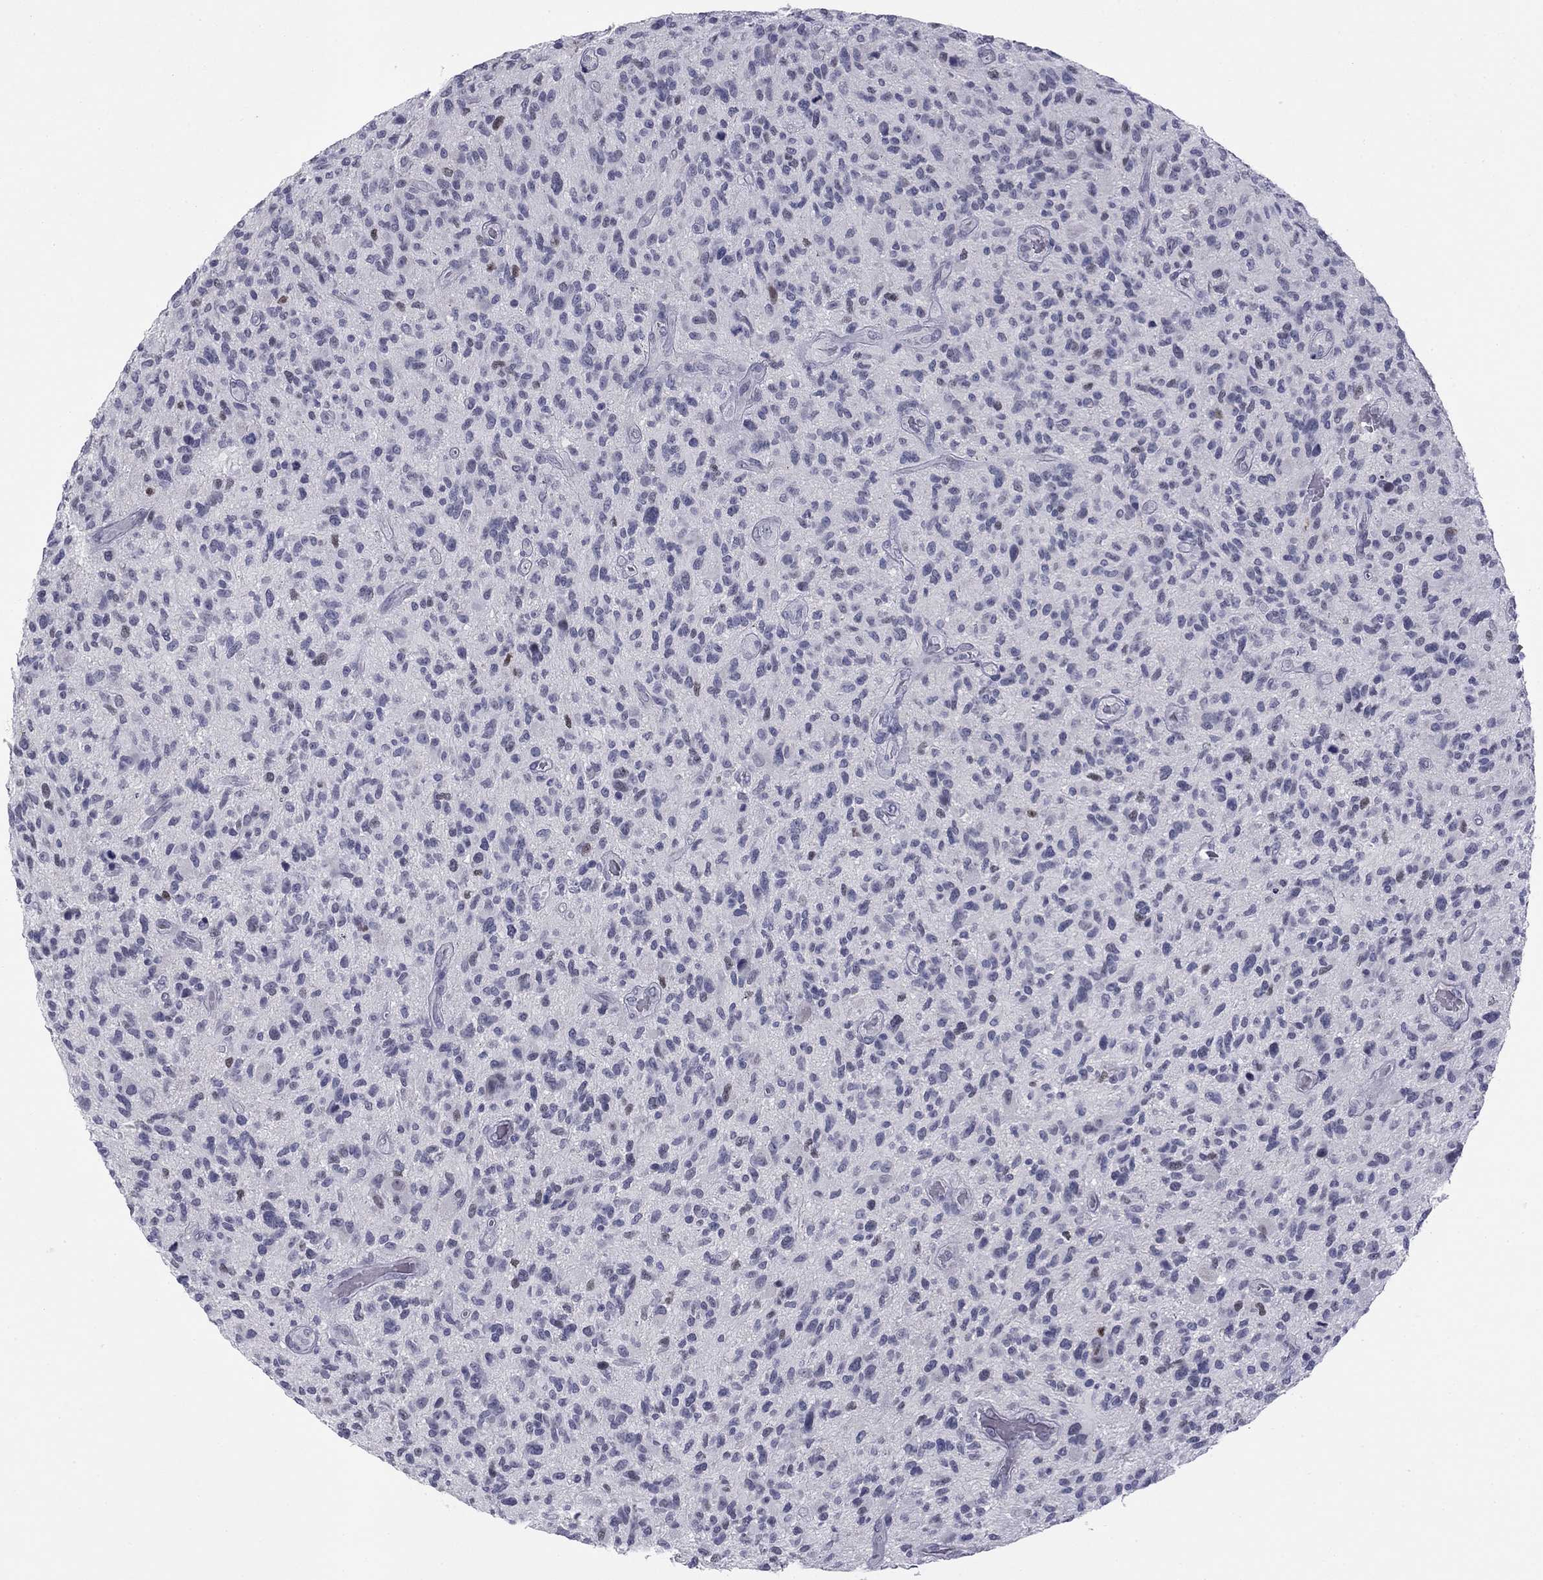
{"staining": {"intensity": "negative", "quantity": "none", "location": "none"}, "tissue": "glioma", "cell_type": "Tumor cells", "image_type": "cancer", "snomed": [{"axis": "morphology", "description": "Glioma, malignant, High grade"}, {"axis": "topography", "description": "Brain"}], "caption": "Immunohistochemistry (IHC) micrograph of neoplastic tissue: human glioma stained with DAB (3,3'-diaminobenzidine) displays no significant protein staining in tumor cells.", "gene": "TFAP2B", "patient": {"sex": "male", "age": 47}}